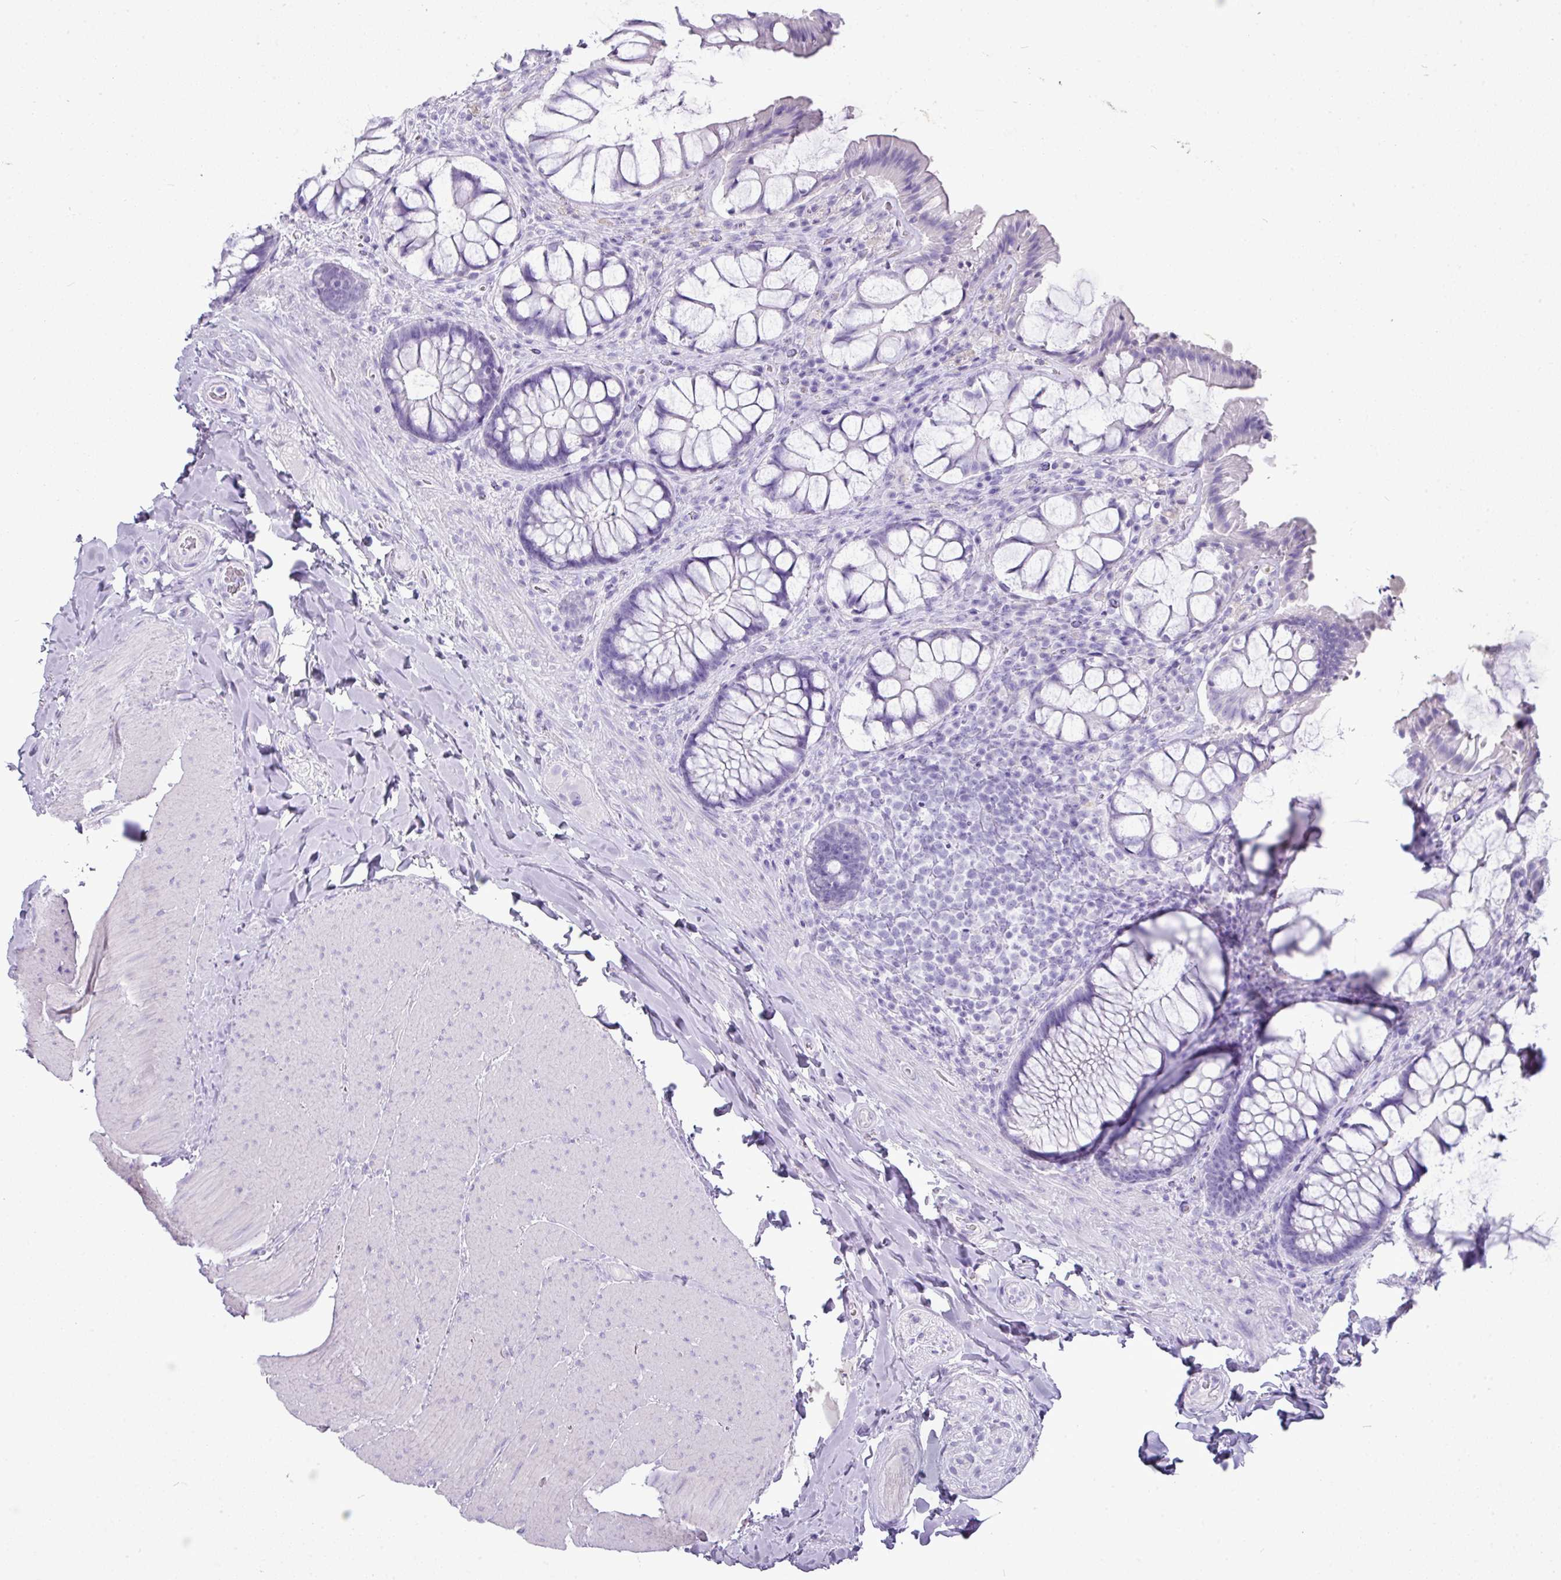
{"staining": {"intensity": "negative", "quantity": "none", "location": "none"}, "tissue": "rectum", "cell_type": "Glandular cells", "image_type": "normal", "snomed": [{"axis": "morphology", "description": "Normal tissue, NOS"}, {"axis": "topography", "description": "Rectum"}], "caption": "Glandular cells show no significant protein expression in benign rectum. Nuclei are stained in blue.", "gene": "GSTA1", "patient": {"sex": "female", "age": 58}}